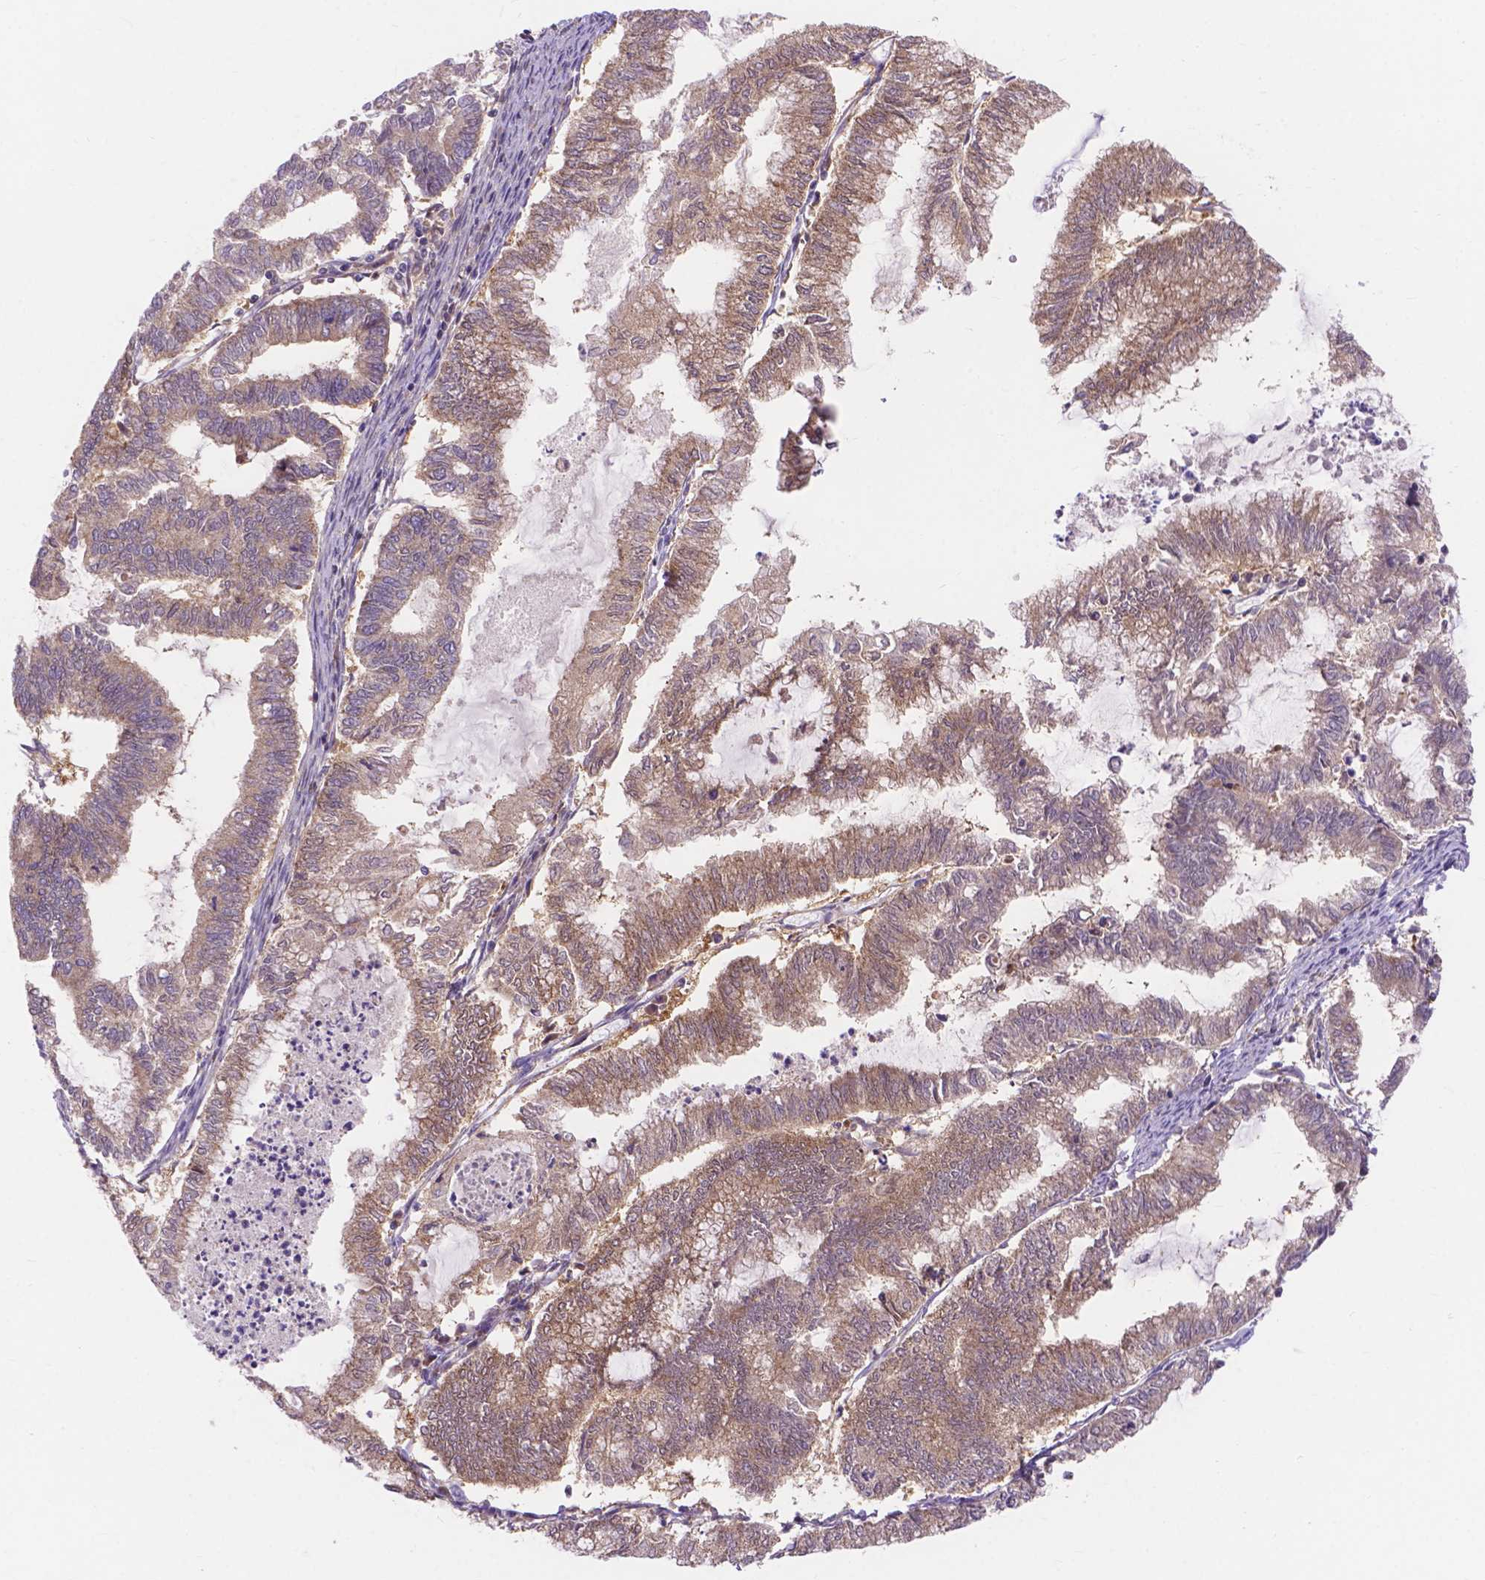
{"staining": {"intensity": "weak", "quantity": "25%-75%", "location": "cytoplasmic/membranous"}, "tissue": "endometrial cancer", "cell_type": "Tumor cells", "image_type": "cancer", "snomed": [{"axis": "morphology", "description": "Adenocarcinoma, NOS"}, {"axis": "topography", "description": "Endometrium"}], "caption": "Human endometrial cancer (adenocarcinoma) stained with a brown dye demonstrates weak cytoplasmic/membranous positive staining in about 25%-75% of tumor cells.", "gene": "AK3", "patient": {"sex": "female", "age": 79}}